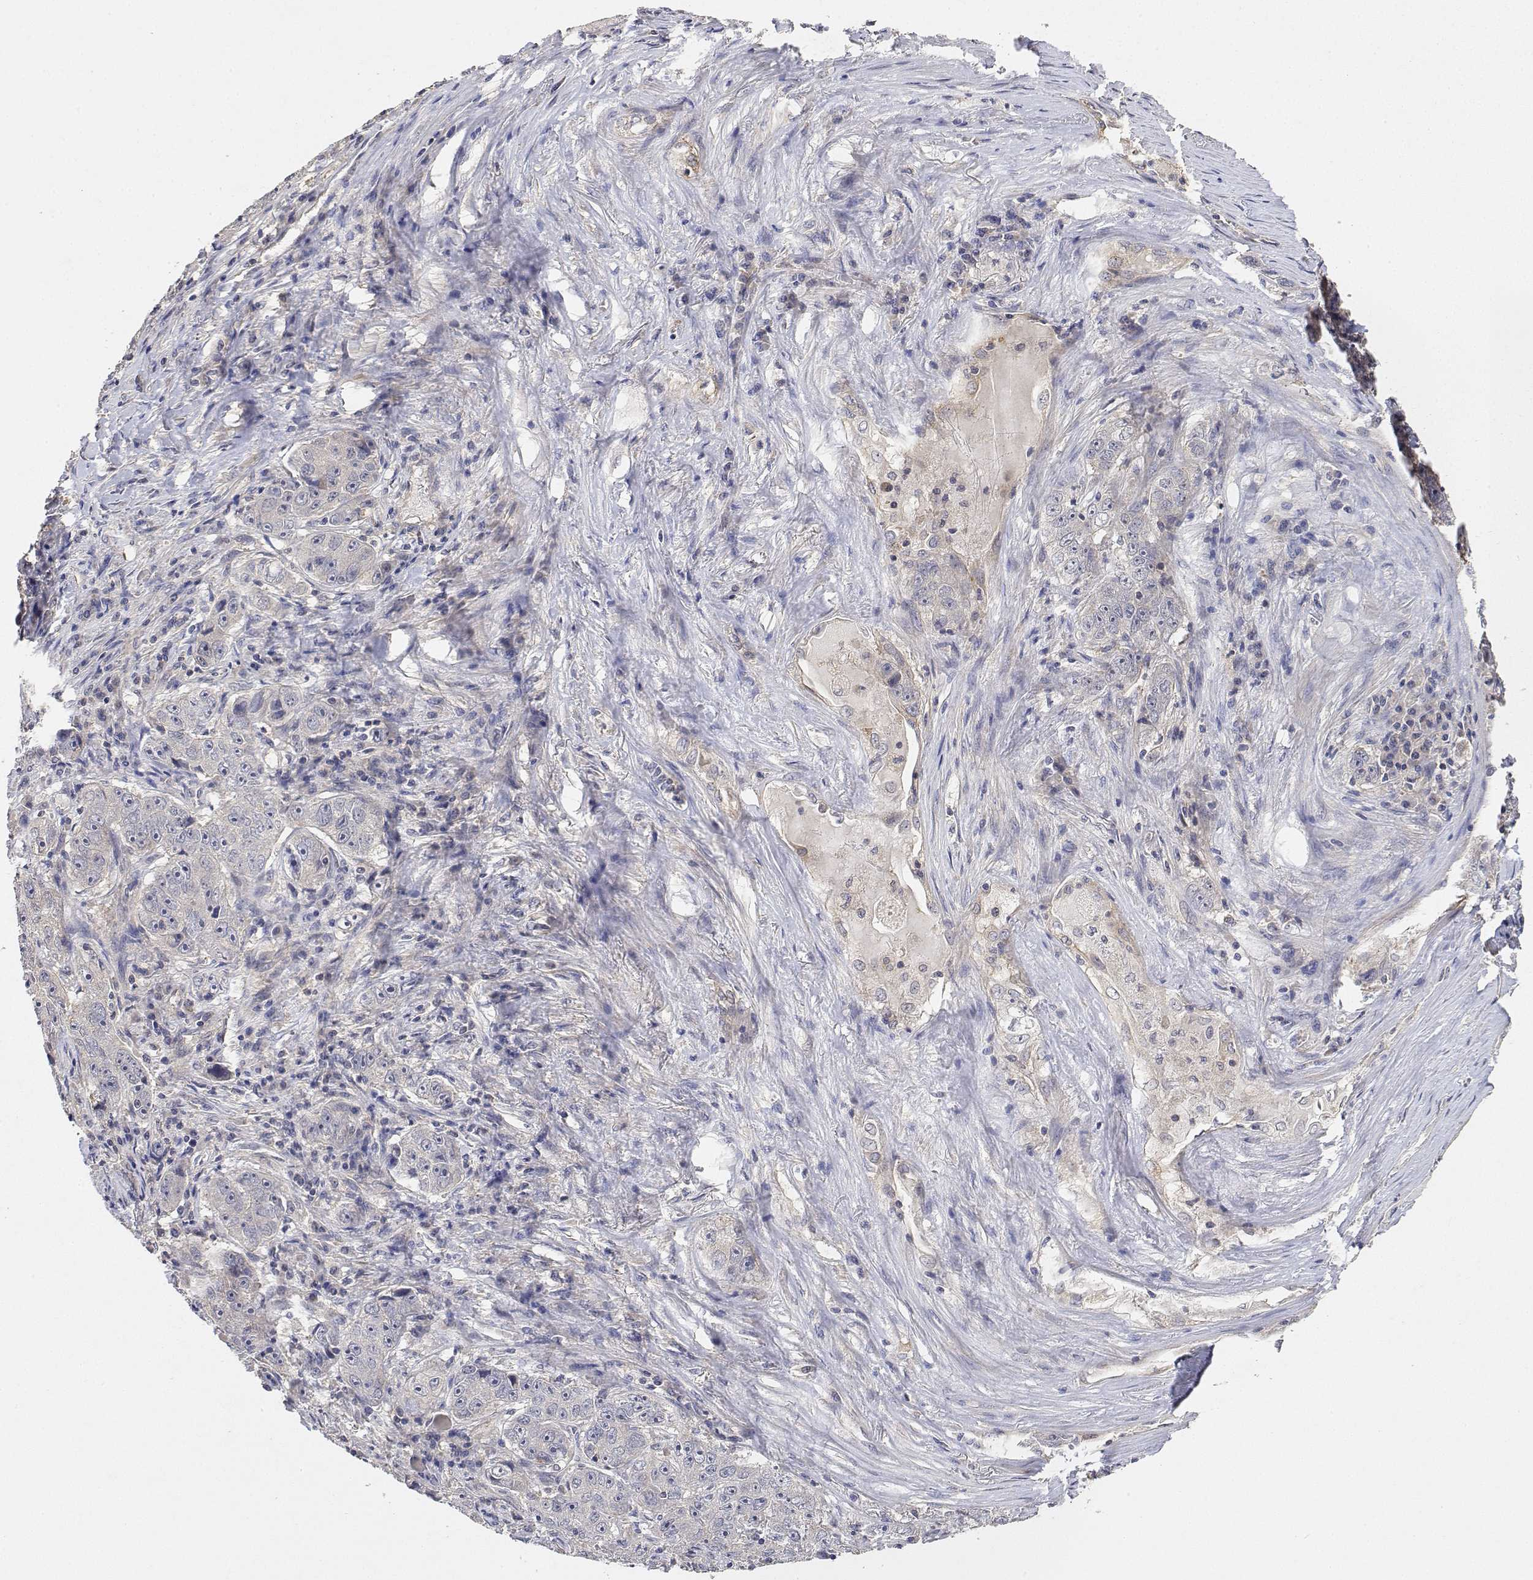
{"staining": {"intensity": "negative", "quantity": "none", "location": "none"}, "tissue": "lung cancer", "cell_type": "Tumor cells", "image_type": "cancer", "snomed": [{"axis": "morphology", "description": "Normal morphology"}, {"axis": "morphology", "description": "Adenocarcinoma, NOS"}, {"axis": "topography", "description": "Lymph node"}, {"axis": "topography", "description": "Lung"}], "caption": "High power microscopy histopathology image of an IHC micrograph of adenocarcinoma (lung), revealing no significant expression in tumor cells.", "gene": "LONRF3", "patient": {"sex": "female", "age": 57}}